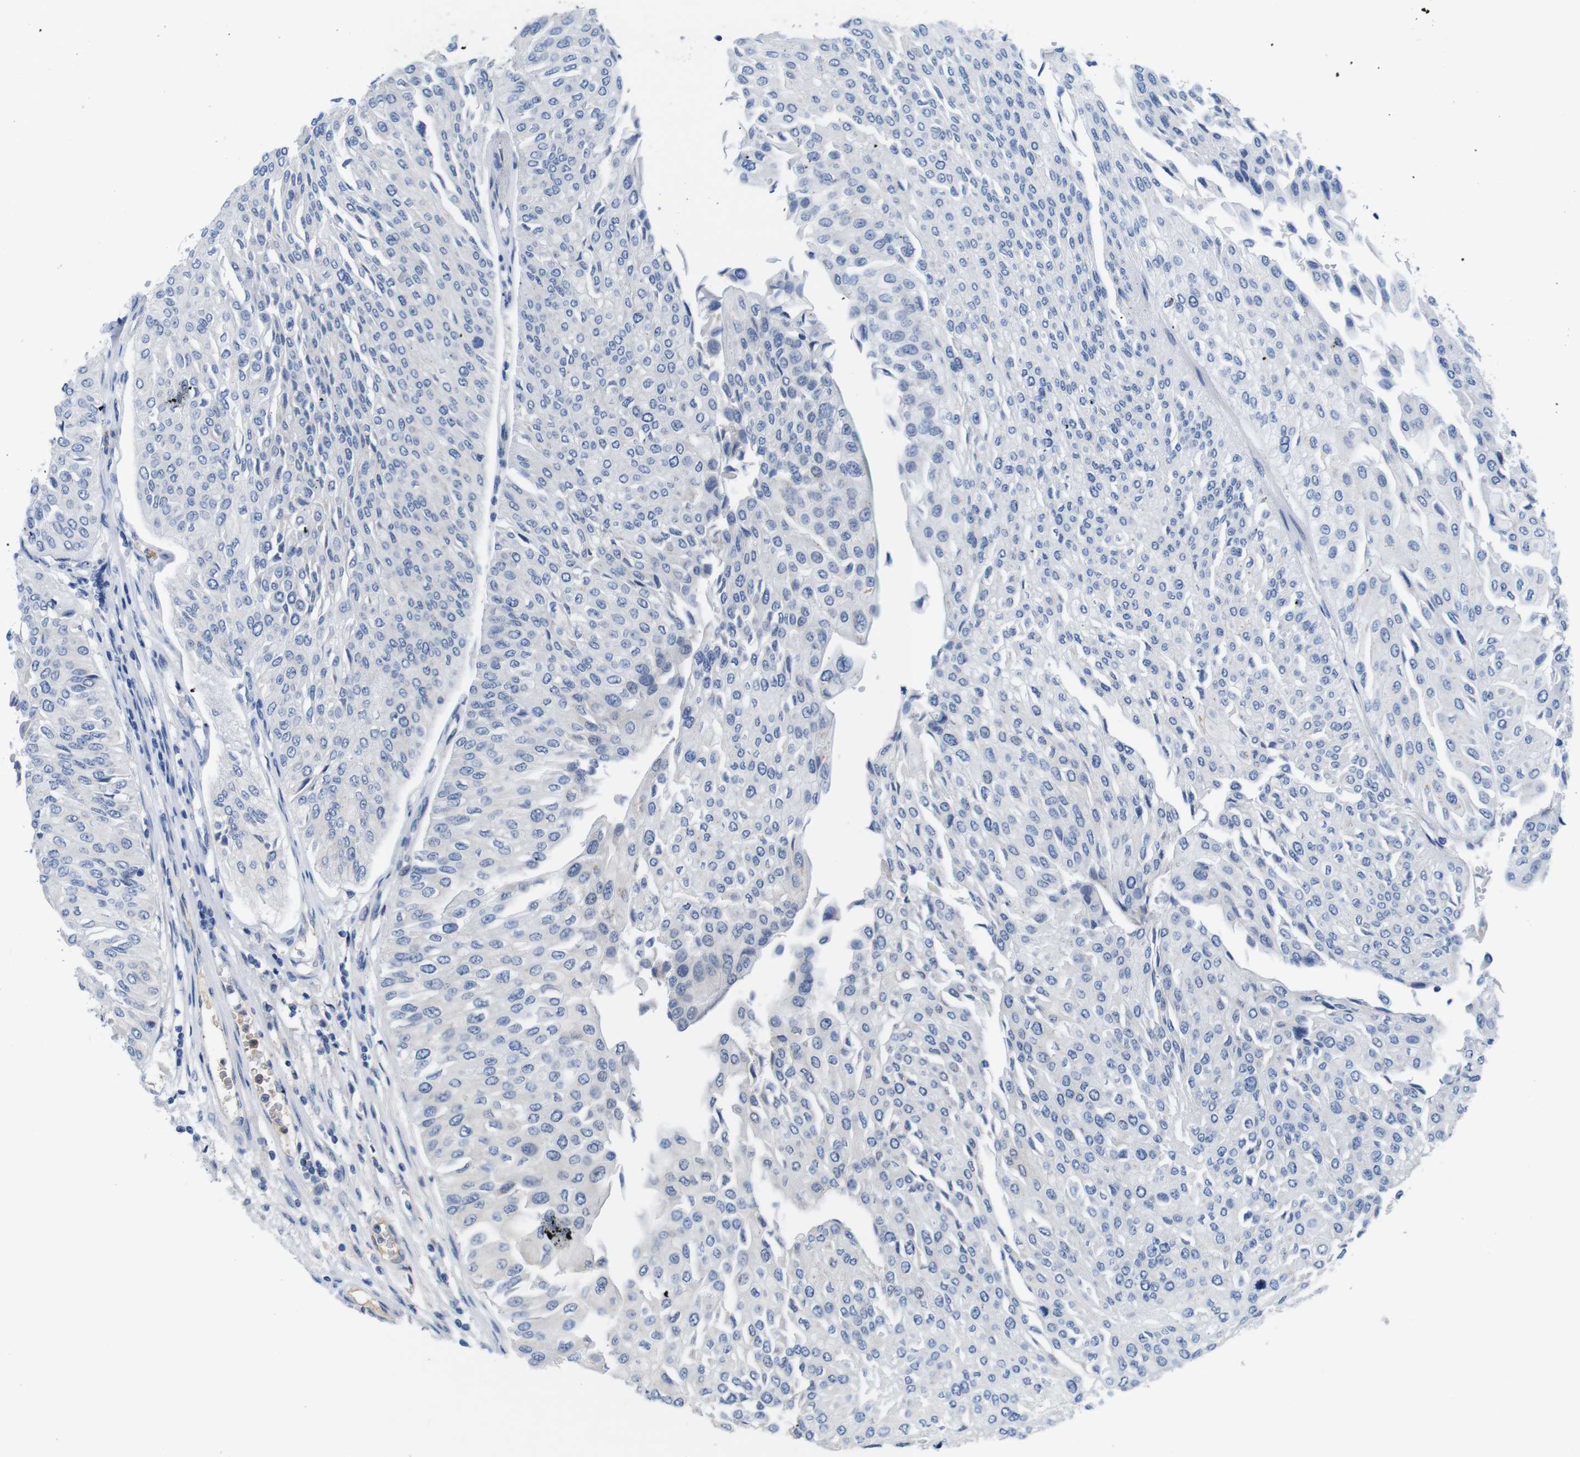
{"staining": {"intensity": "negative", "quantity": "none", "location": "none"}, "tissue": "urothelial cancer", "cell_type": "Tumor cells", "image_type": "cancer", "snomed": [{"axis": "morphology", "description": "Urothelial carcinoma, Low grade"}, {"axis": "topography", "description": "Urinary bladder"}], "caption": "DAB (3,3'-diaminobenzidine) immunohistochemical staining of human urothelial cancer demonstrates no significant positivity in tumor cells. The staining was performed using DAB (3,3'-diaminobenzidine) to visualize the protein expression in brown, while the nuclei were stained in blue with hematoxylin (Magnification: 20x).", "gene": "C1RL", "patient": {"sex": "male", "age": 67}}